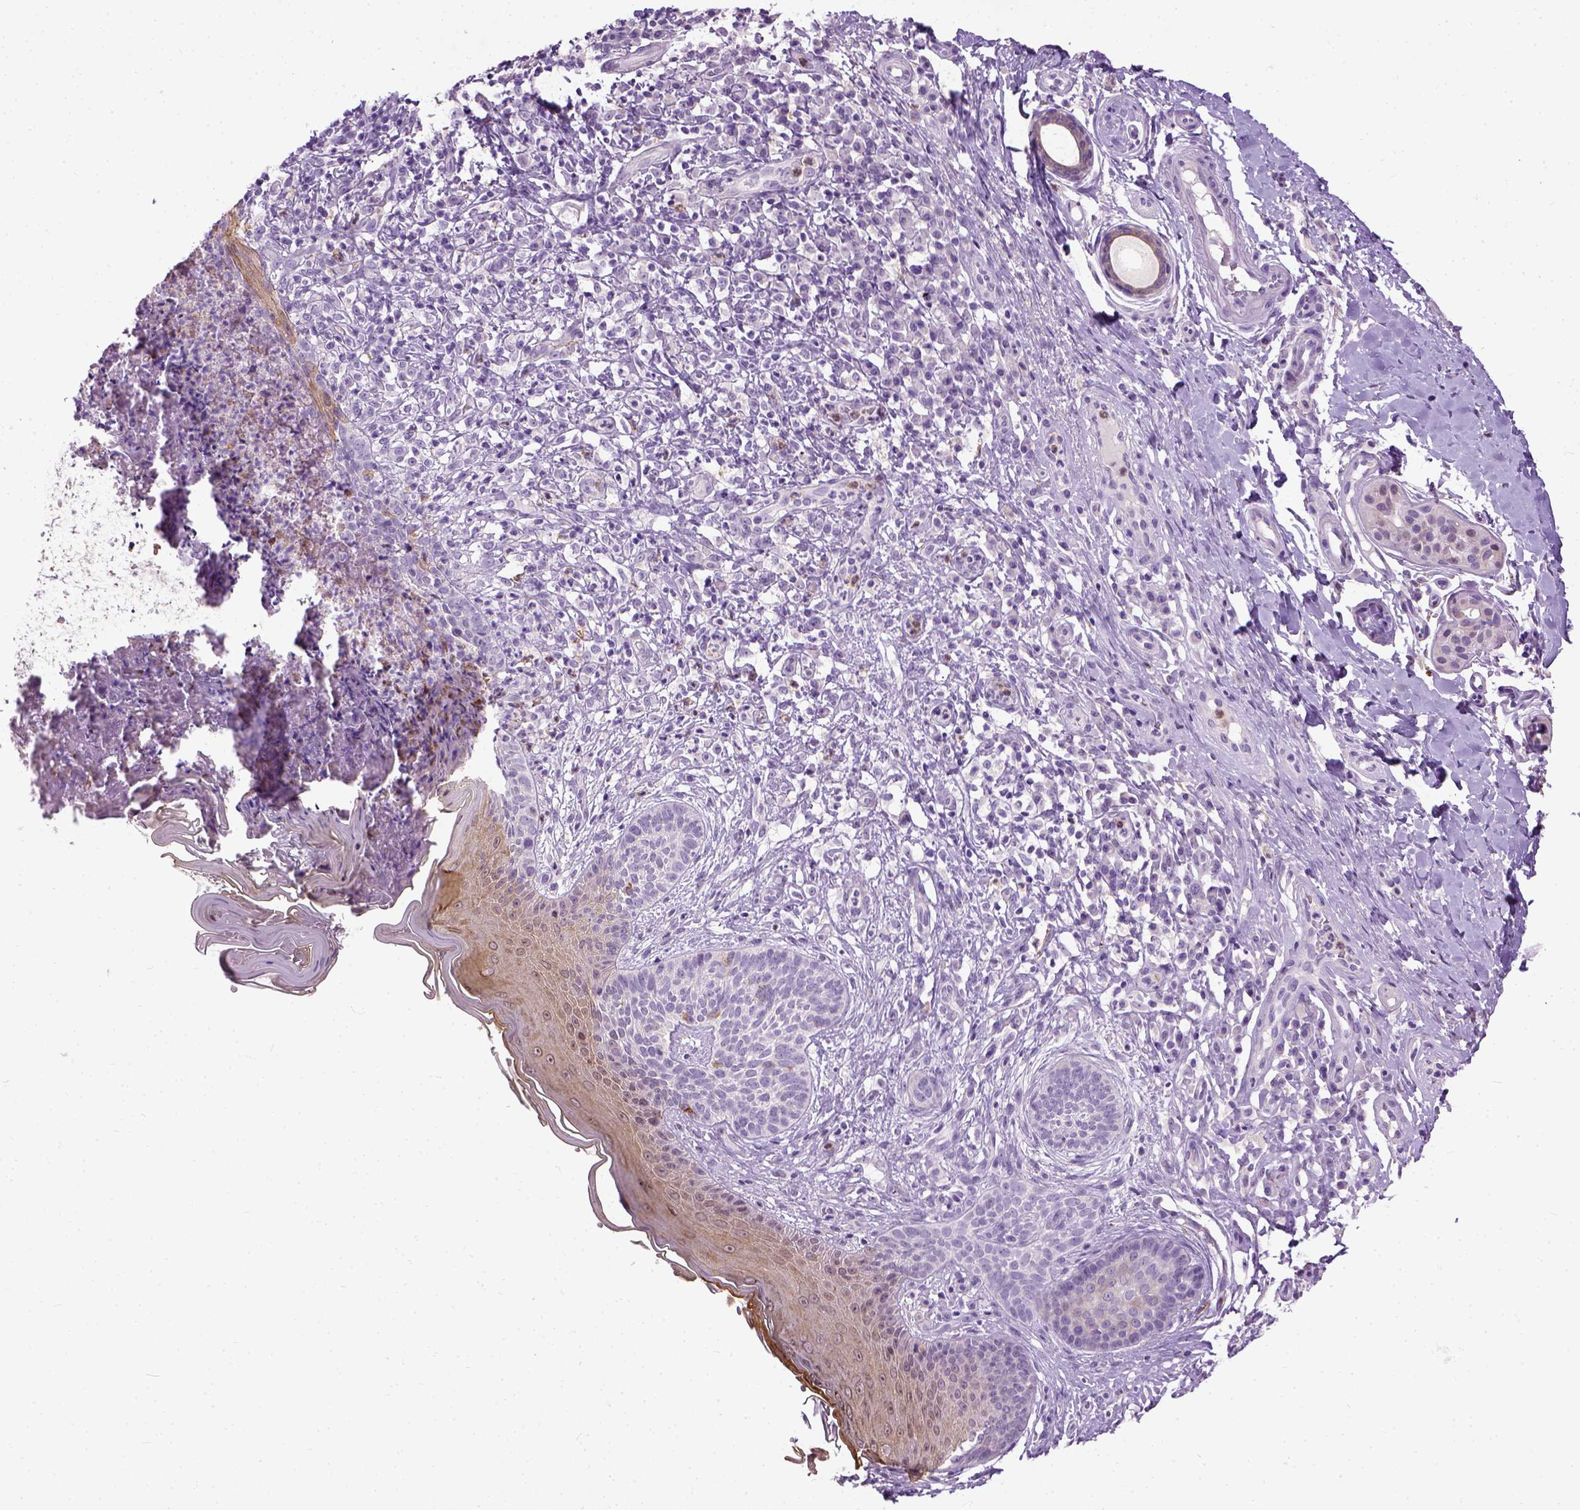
{"staining": {"intensity": "negative", "quantity": "none", "location": "none"}, "tissue": "skin cancer", "cell_type": "Tumor cells", "image_type": "cancer", "snomed": [{"axis": "morphology", "description": "Basal cell carcinoma"}, {"axis": "topography", "description": "Skin"}], "caption": "A high-resolution image shows immunohistochemistry (IHC) staining of skin cancer, which reveals no significant expression in tumor cells. The staining is performed using DAB (3,3'-diaminobenzidine) brown chromogen with nuclei counter-stained in using hematoxylin.", "gene": "MAPT", "patient": {"sex": "male", "age": 89}}